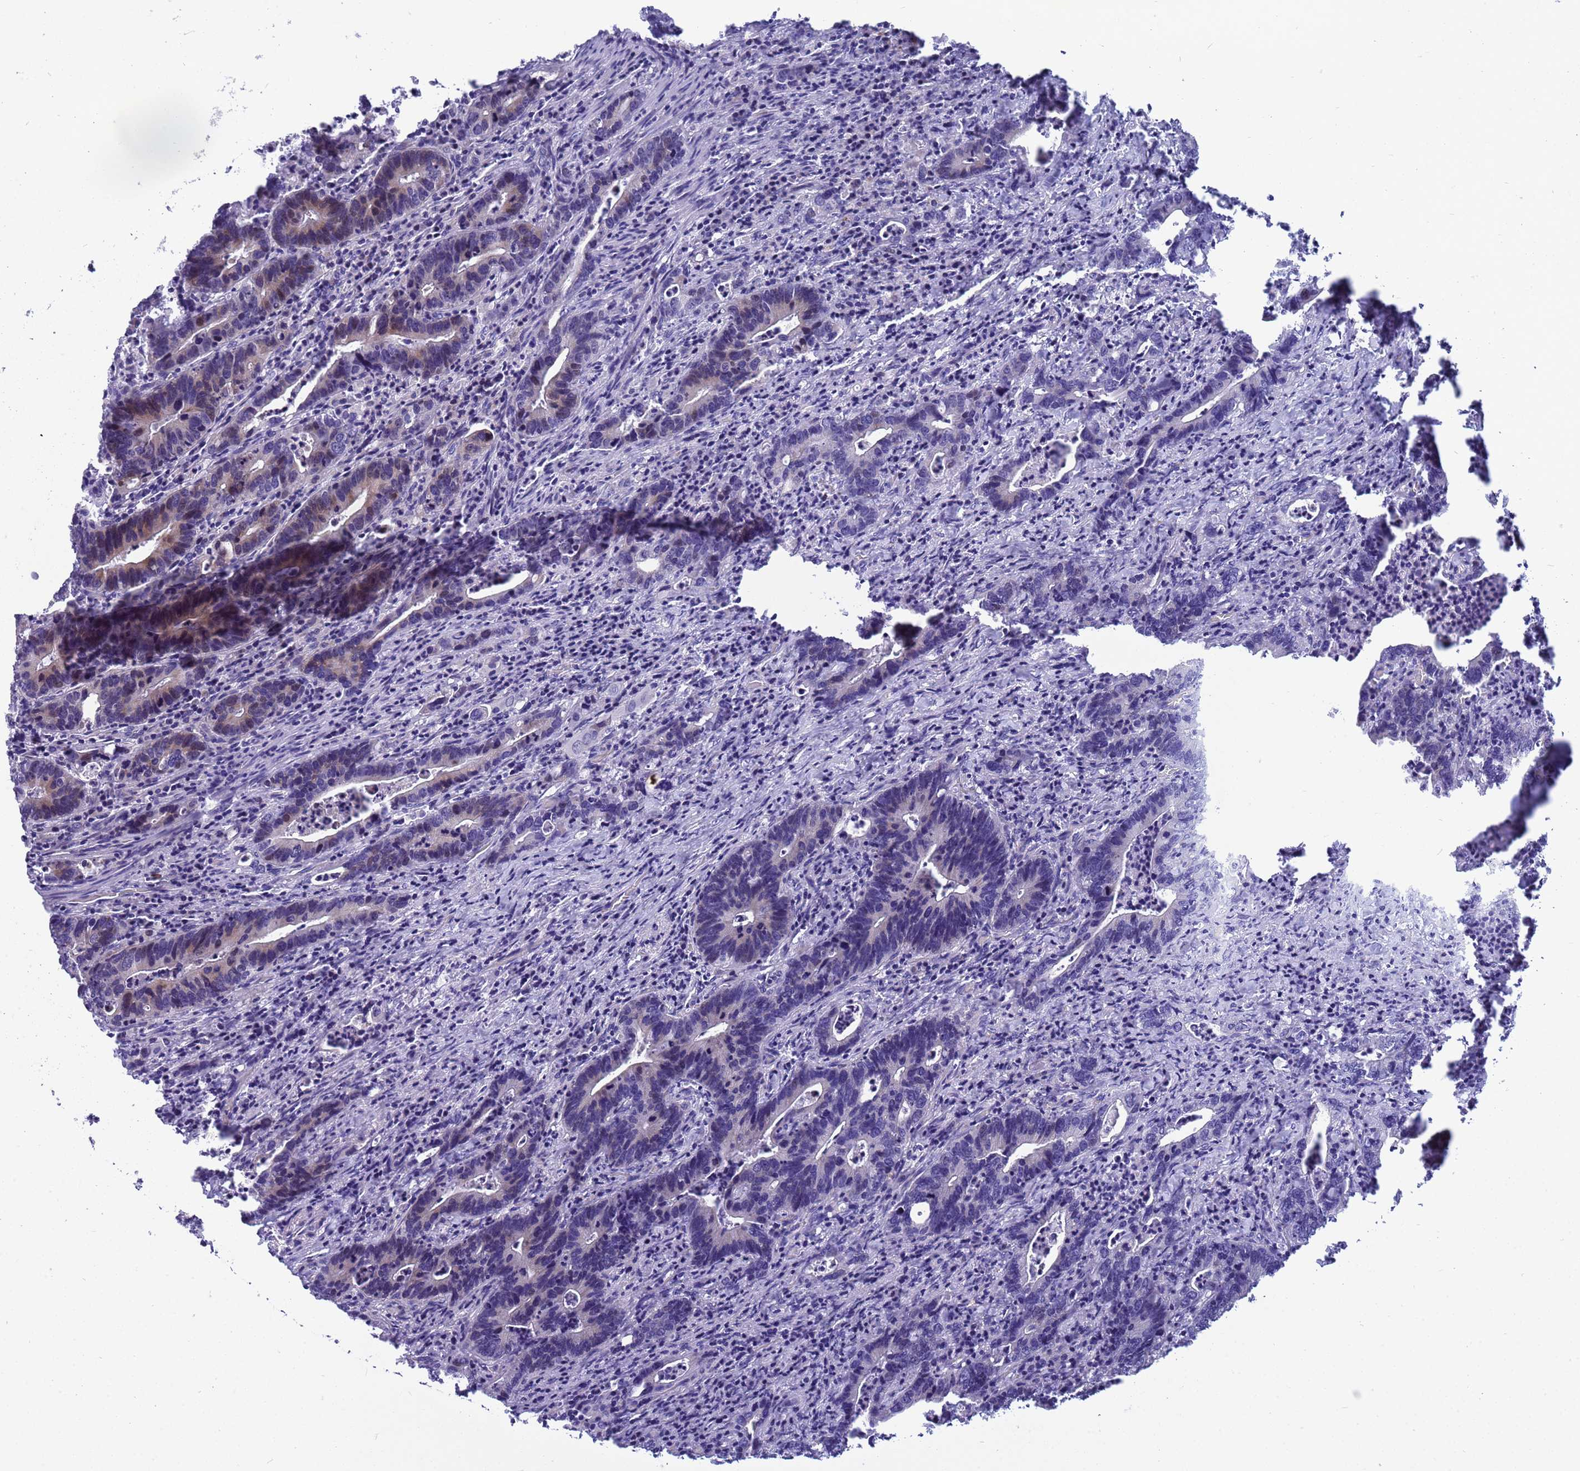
{"staining": {"intensity": "moderate", "quantity": "<25%", "location": "nuclear"}, "tissue": "colorectal cancer", "cell_type": "Tumor cells", "image_type": "cancer", "snomed": [{"axis": "morphology", "description": "Adenocarcinoma, NOS"}, {"axis": "topography", "description": "Colon"}], "caption": "Immunohistochemical staining of human colorectal cancer (adenocarcinoma) shows low levels of moderate nuclear protein positivity in approximately <25% of tumor cells.", "gene": "LRATD1", "patient": {"sex": "female", "age": 75}}